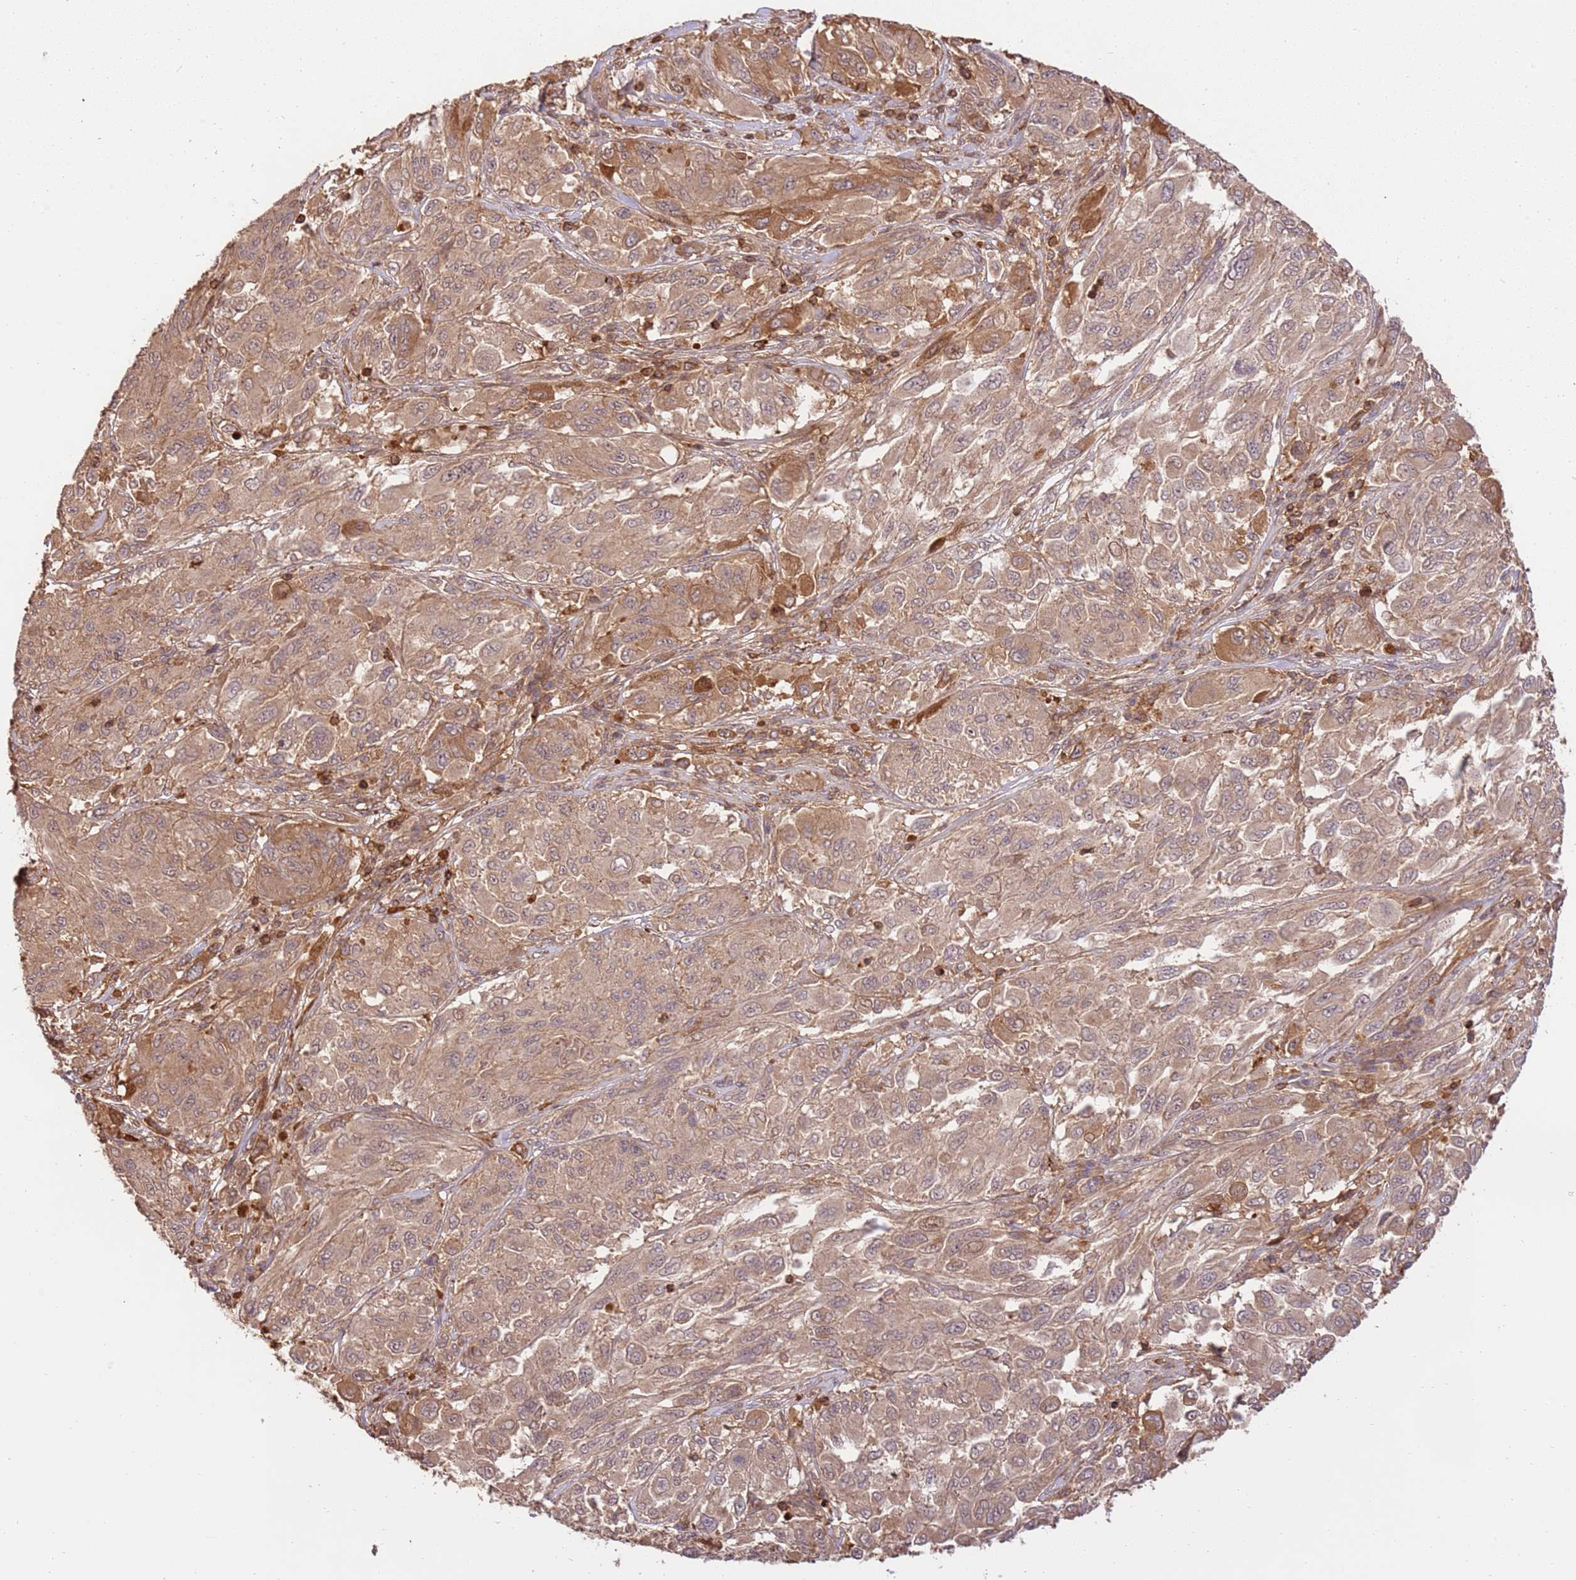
{"staining": {"intensity": "weak", "quantity": ">75%", "location": "cytoplasmic/membranous"}, "tissue": "melanoma", "cell_type": "Tumor cells", "image_type": "cancer", "snomed": [{"axis": "morphology", "description": "Malignant melanoma, NOS"}, {"axis": "topography", "description": "Skin"}], "caption": "Melanoma stained with IHC displays weak cytoplasmic/membranous staining in about >75% of tumor cells. (DAB IHC, brown staining for protein, blue staining for nuclei).", "gene": "KATNAL2", "patient": {"sex": "female", "age": 91}}